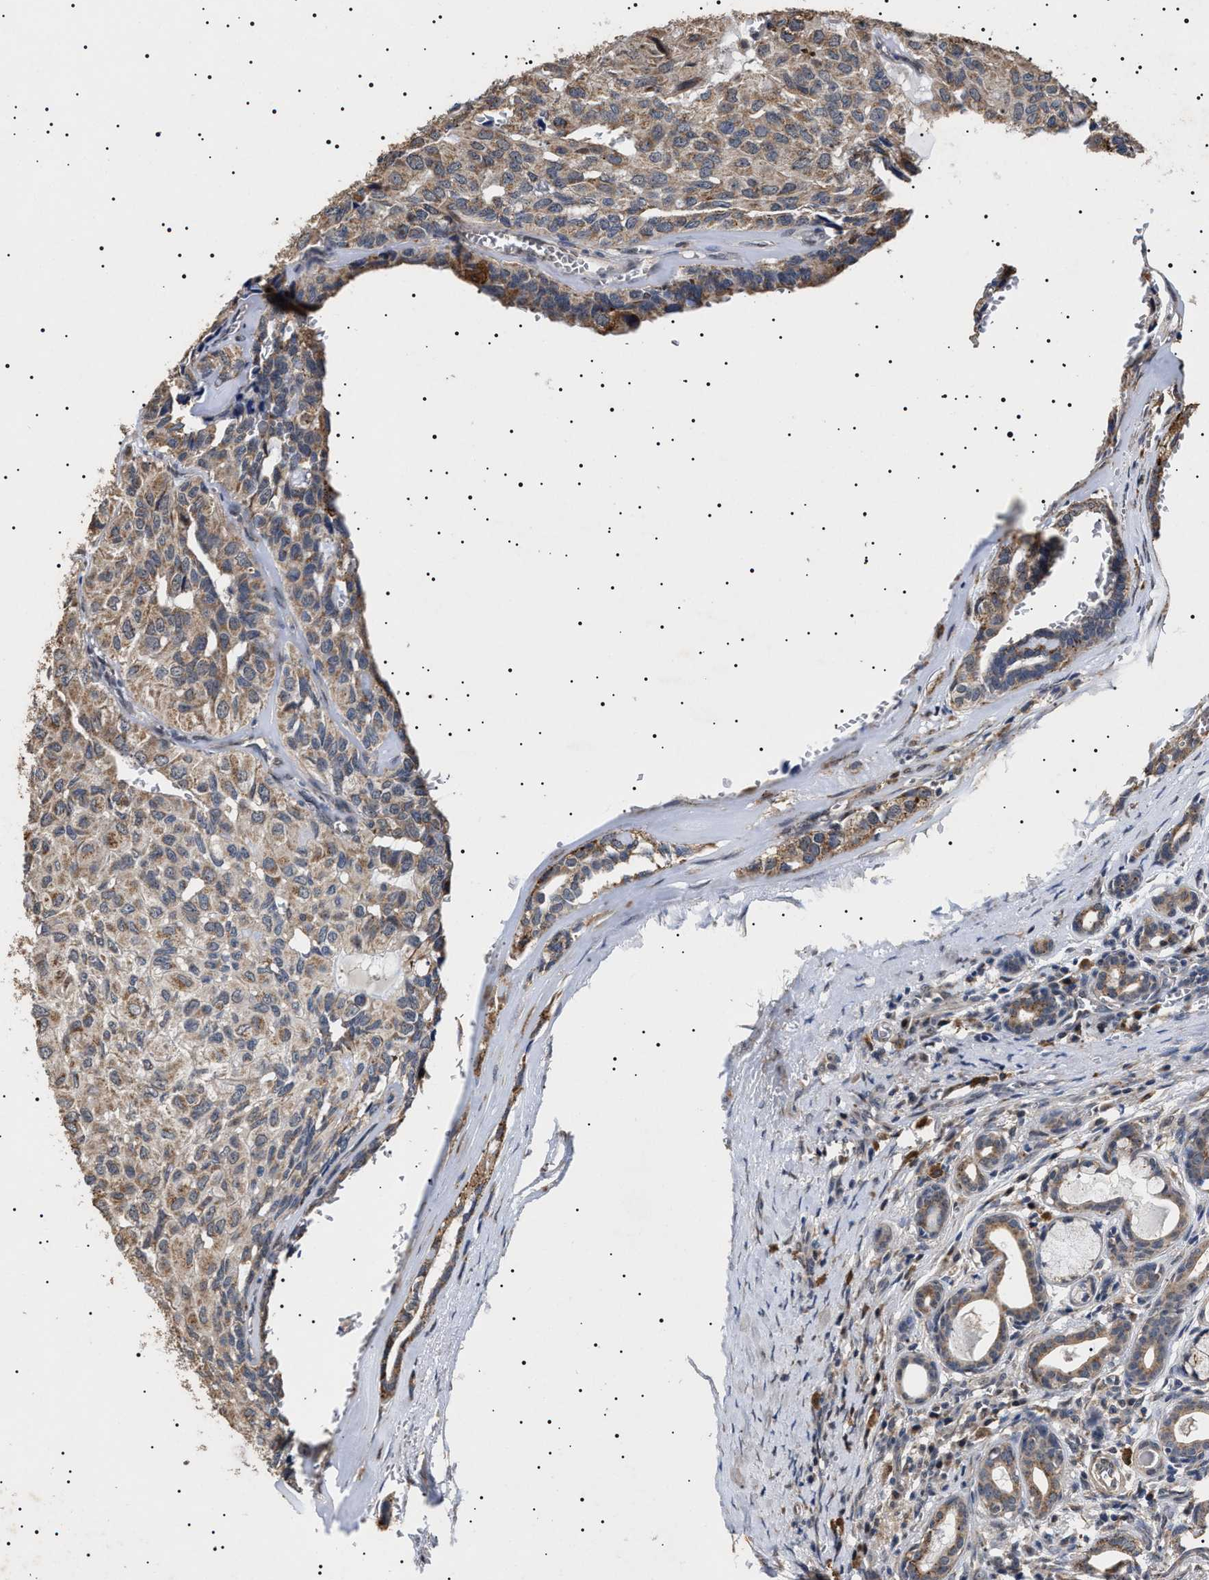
{"staining": {"intensity": "moderate", "quantity": ">75%", "location": "cytoplasmic/membranous"}, "tissue": "head and neck cancer", "cell_type": "Tumor cells", "image_type": "cancer", "snomed": [{"axis": "morphology", "description": "Adenocarcinoma, NOS"}, {"axis": "topography", "description": "Salivary gland, NOS"}, {"axis": "topography", "description": "Head-Neck"}], "caption": "Head and neck cancer (adenocarcinoma) stained with immunohistochemistry (IHC) exhibits moderate cytoplasmic/membranous staining in approximately >75% of tumor cells. (DAB (3,3'-diaminobenzidine) IHC with brightfield microscopy, high magnification).", "gene": "RAB34", "patient": {"sex": "female", "age": 76}}